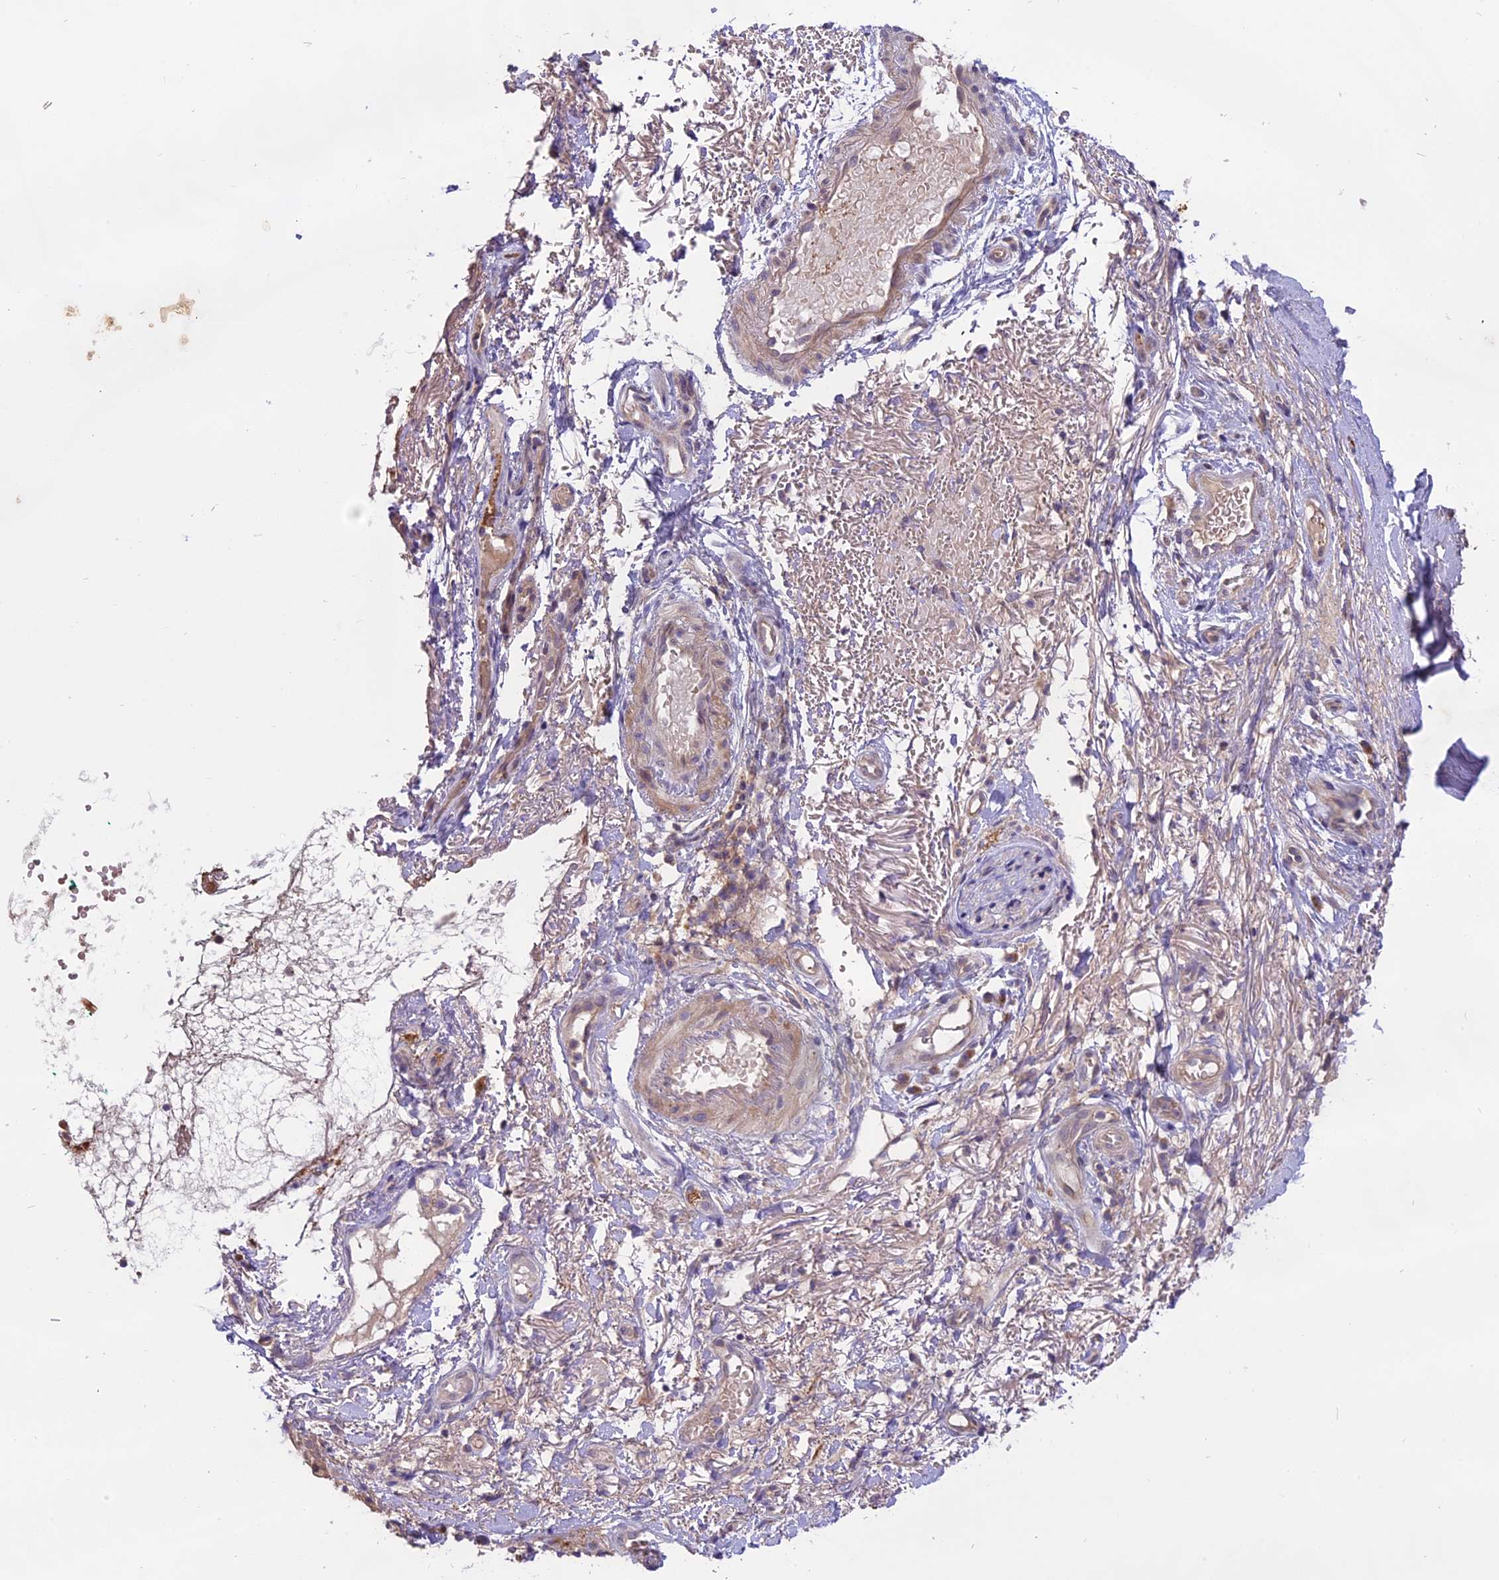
{"staining": {"intensity": "weak", "quantity": "<25%", "location": "cytoplasmic/membranous"}, "tissue": "adipose tissue", "cell_type": "Adipocytes", "image_type": "normal", "snomed": [{"axis": "morphology", "description": "Normal tissue, NOS"}, {"axis": "morphology", "description": "Basal cell carcinoma"}, {"axis": "topography", "description": "Cartilage tissue"}, {"axis": "topography", "description": "Nasopharynx"}, {"axis": "topography", "description": "Oral tissue"}], "caption": "Adipose tissue stained for a protein using immunohistochemistry exhibits no expression adipocytes.", "gene": "MEMO1", "patient": {"sex": "female", "age": 77}}